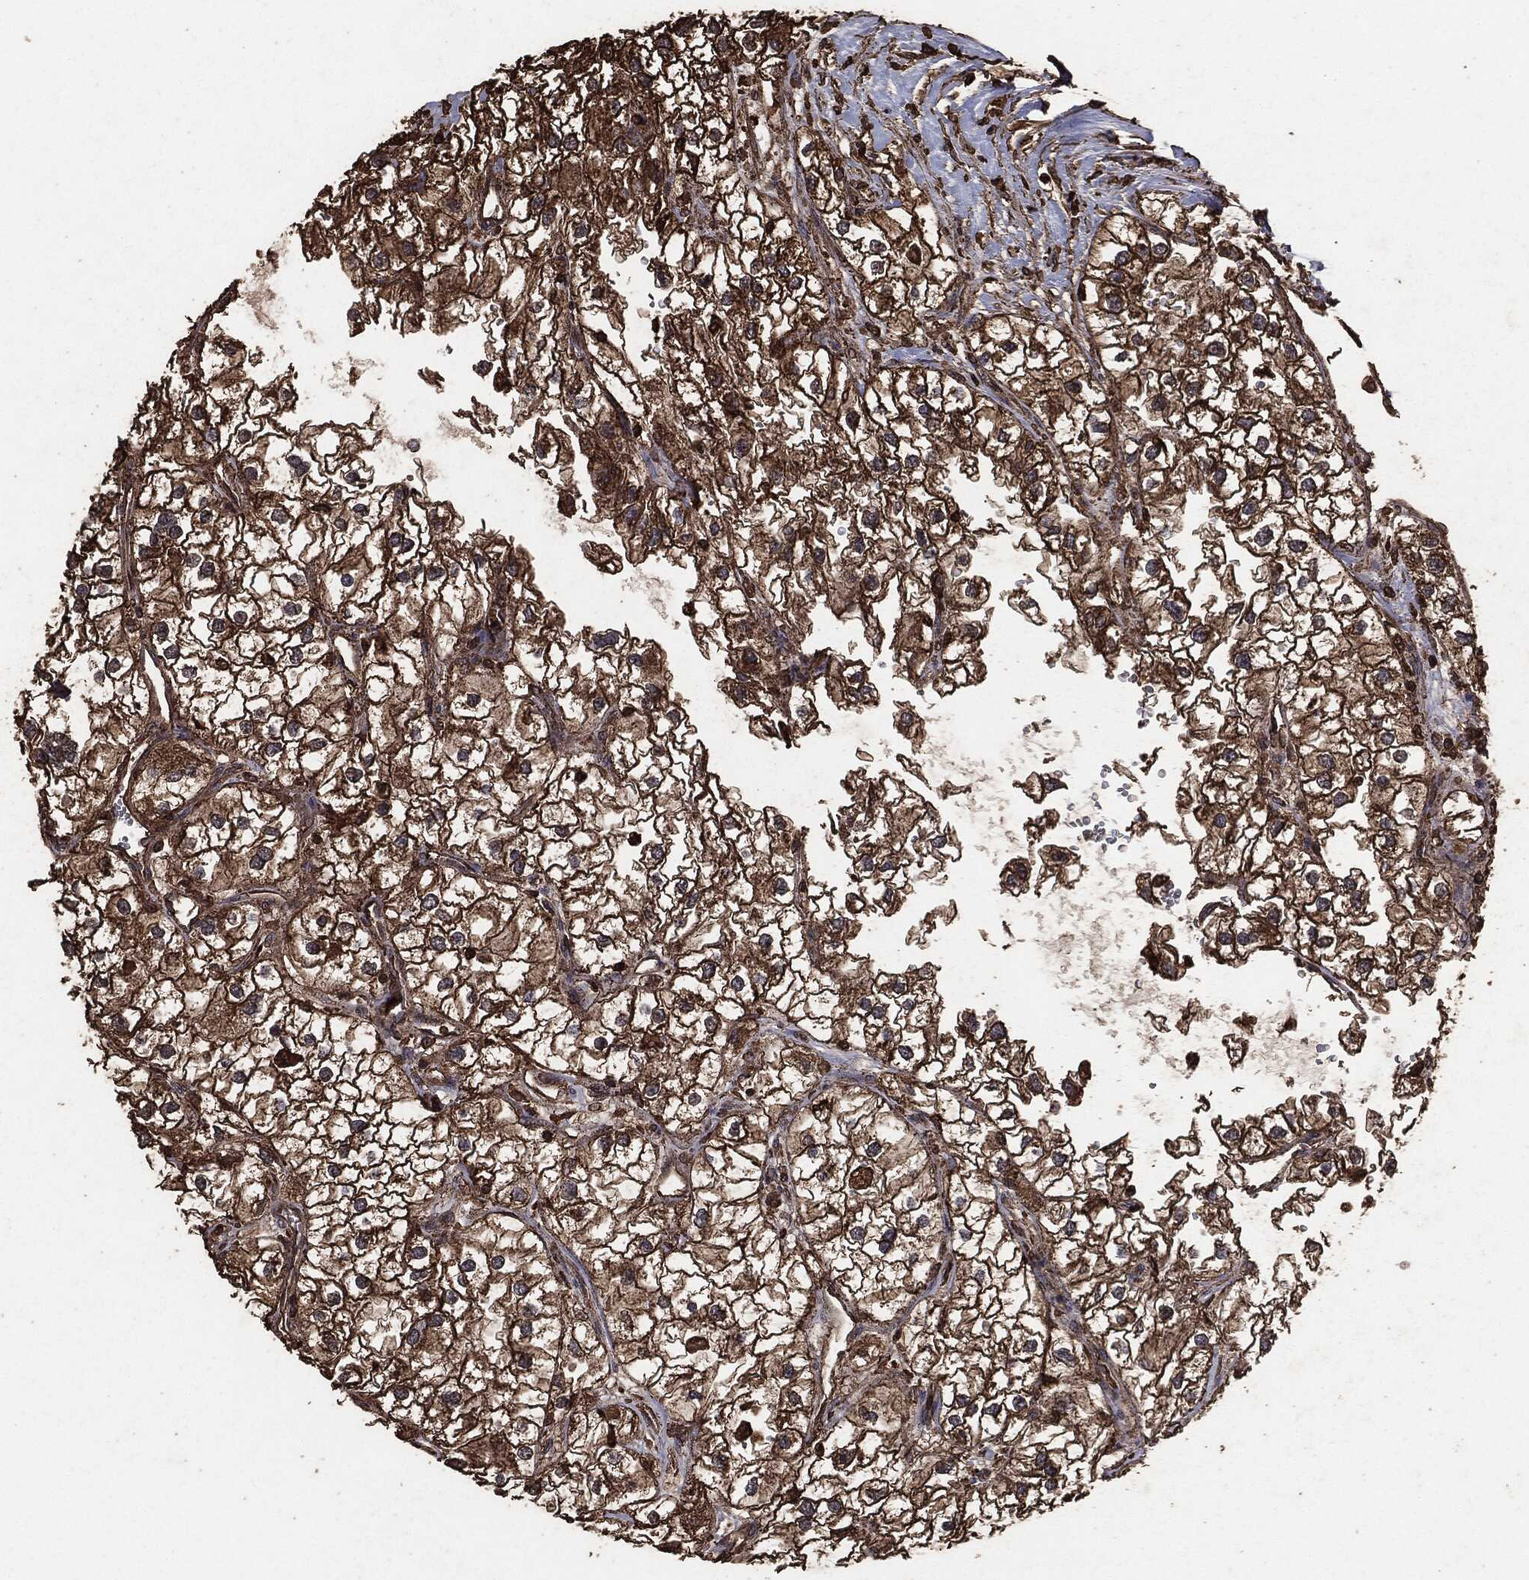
{"staining": {"intensity": "strong", "quantity": ">75%", "location": "cytoplasmic/membranous"}, "tissue": "renal cancer", "cell_type": "Tumor cells", "image_type": "cancer", "snomed": [{"axis": "morphology", "description": "Adenocarcinoma, NOS"}, {"axis": "topography", "description": "Kidney"}], "caption": "This is a micrograph of IHC staining of renal cancer (adenocarcinoma), which shows strong expression in the cytoplasmic/membranous of tumor cells.", "gene": "MTOR", "patient": {"sex": "male", "age": 59}}